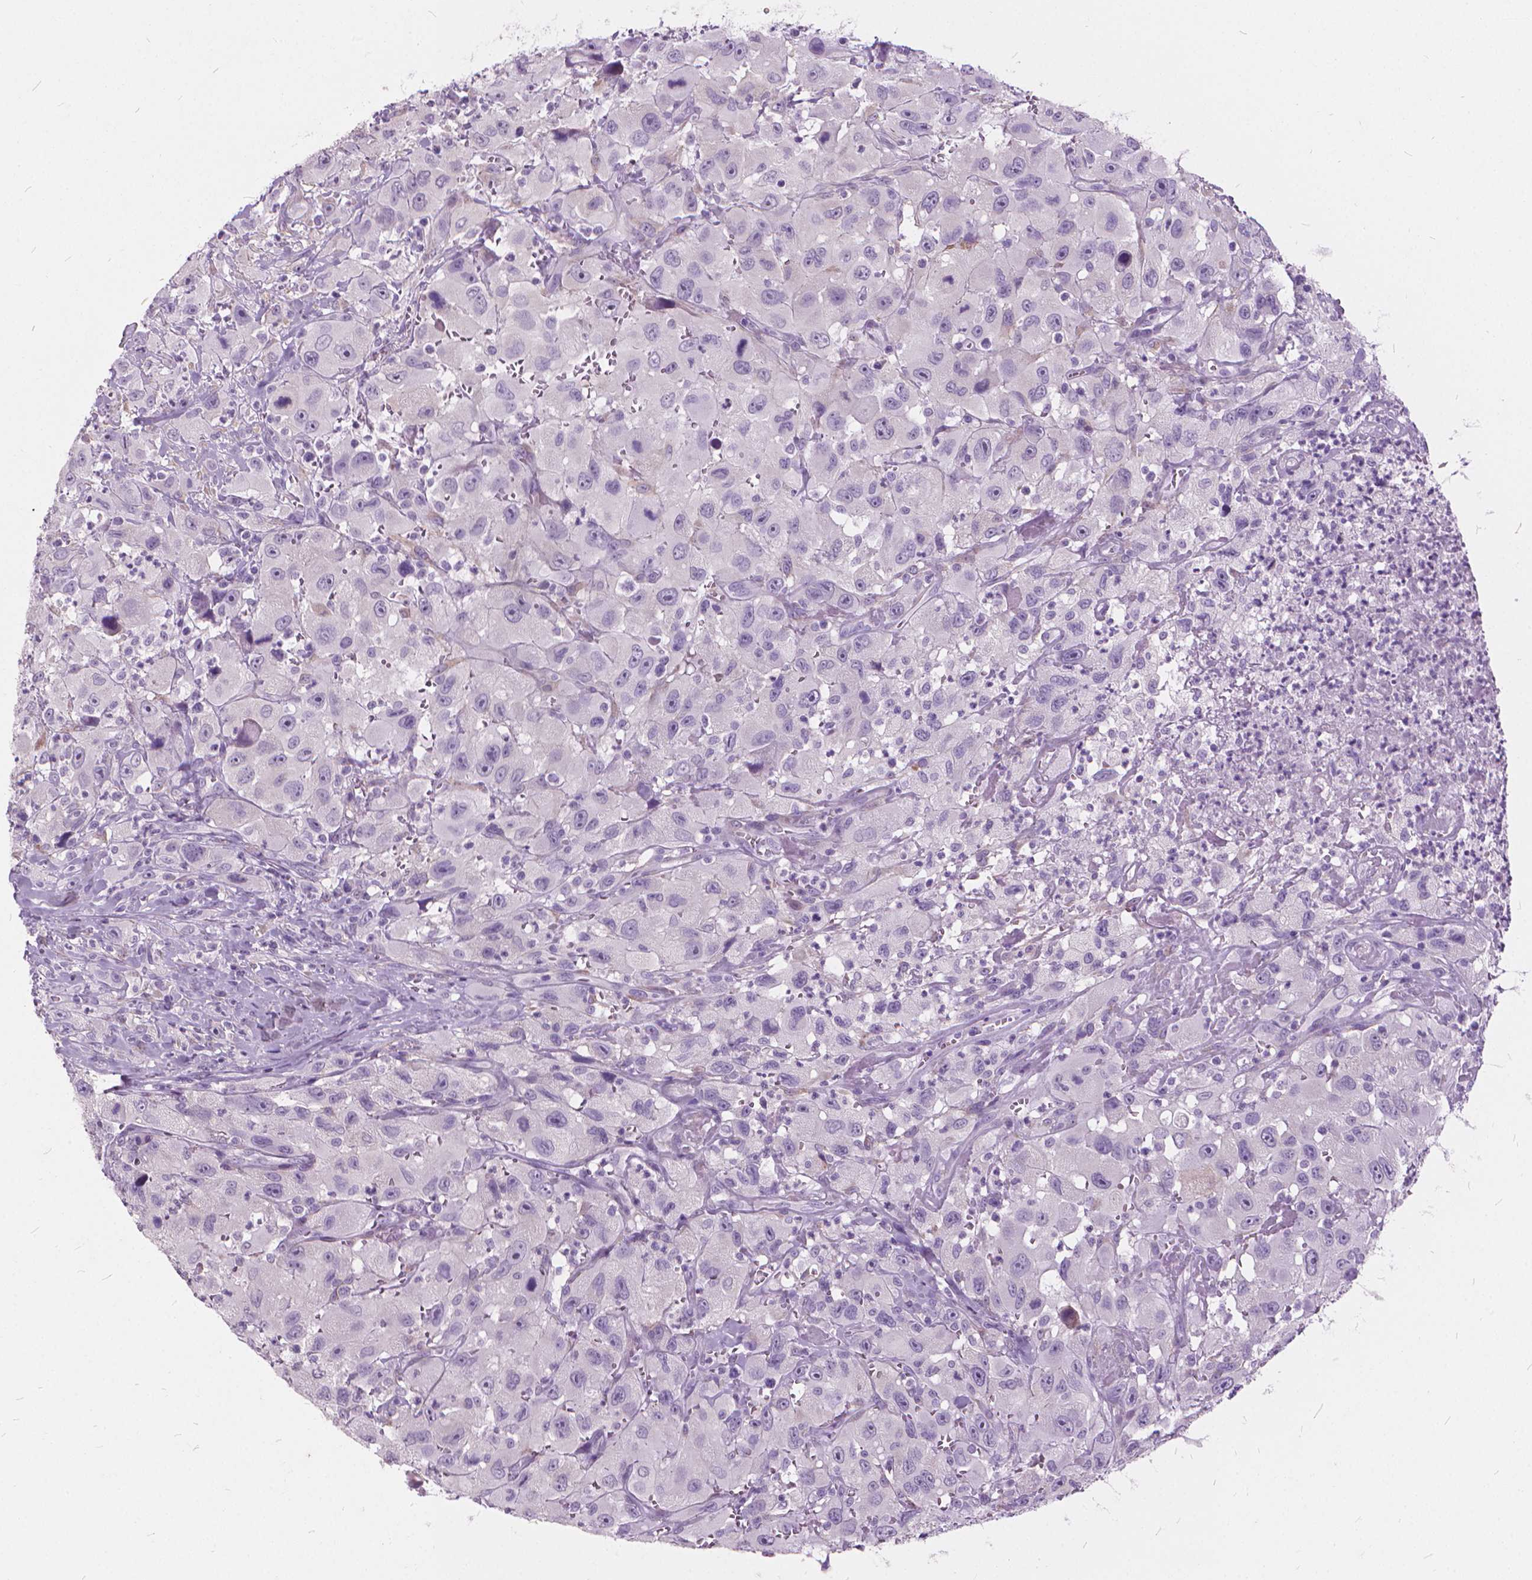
{"staining": {"intensity": "negative", "quantity": "none", "location": "none"}, "tissue": "head and neck cancer", "cell_type": "Tumor cells", "image_type": "cancer", "snomed": [{"axis": "morphology", "description": "Squamous cell carcinoma, NOS"}, {"axis": "morphology", "description": "Squamous cell carcinoma, metastatic, NOS"}, {"axis": "topography", "description": "Oral tissue"}, {"axis": "topography", "description": "Head-Neck"}], "caption": "The immunohistochemistry image has no significant staining in tumor cells of head and neck cancer (metastatic squamous cell carcinoma) tissue.", "gene": "DNM1", "patient": {"sex": "female", "age": 85}}